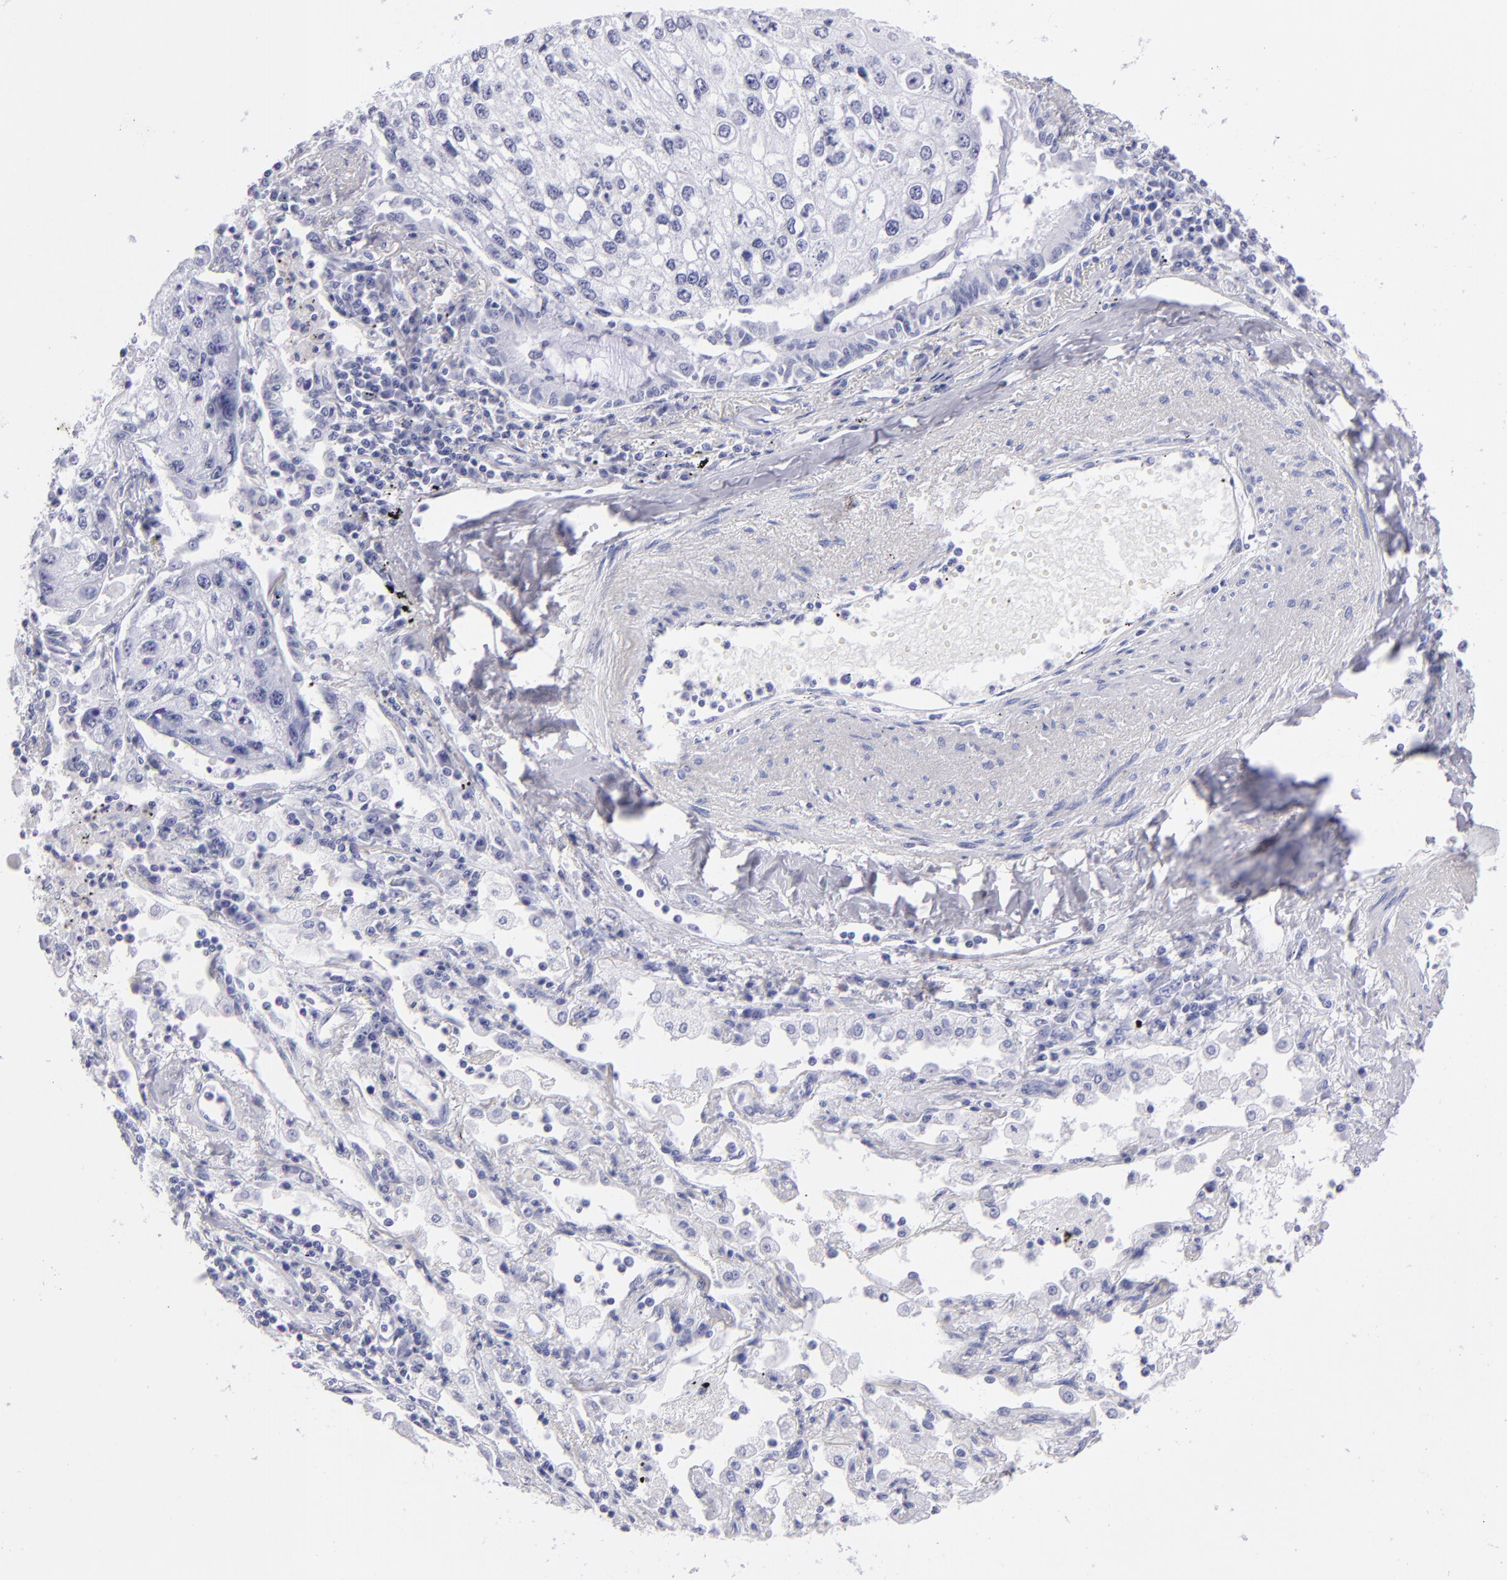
{"staining": {"intensity": "negative", "quantity": "none", "location": "none"}, "tissue": "lung cancer", "cell_type": "Tumor cells", "image_type": "cancer", "snomed": [{"axis": "morphology", "description": "Squamous cell carcinoma, NOS"}, {"axis": "topography", "description": "Lung"}], "caption": "Protein analysis of lung cancer (squamous cell carcinoma) displays no significant positivity in tumor cells.", "gene": "PVALB", "patient": {"sex": "male", "age": 75}}